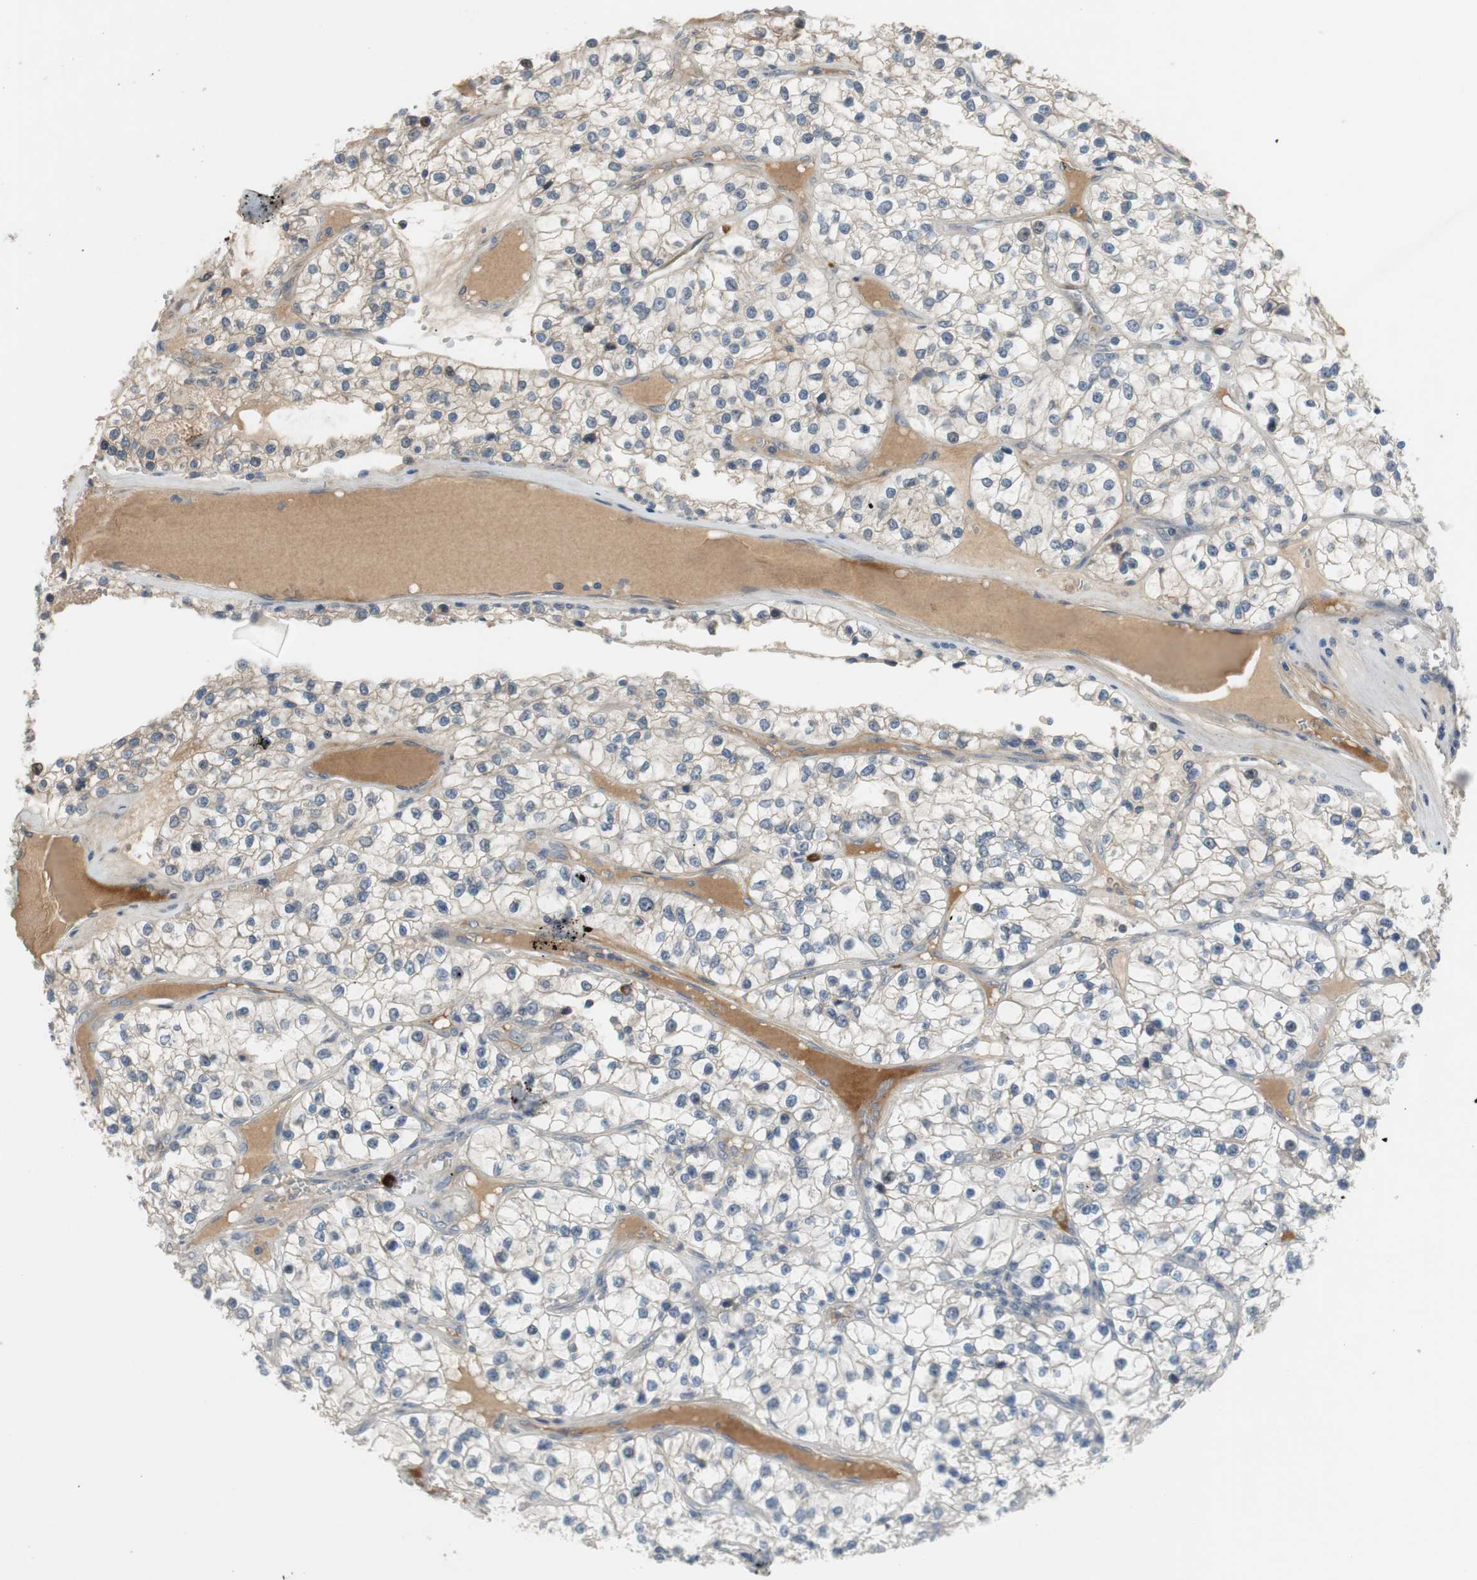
{"staining": {"intensity": "weak", "quantity": "25%-75%", "location": "cytoplasmic/membranous"}, "tissue": "renal cancer", "cell_type": "Tumor cells", "image_type": "cancer", "snomed": [{"axis": "morphology", "description": "Adenocarcinoma, NOS"}, {"axis": "topography", "description": "Kidney"}], "caption": "Brown immunohistochemical staining in renal adenocarcinoma demonstrates weak cytoplasmic/membranous positivity in approximately 25%-75% of tumor cells. (Brightfield microscopy of DAB IHC at high magnification).", "gene": "COL12A1", "patient": {"sex": "female", "age": 57}}